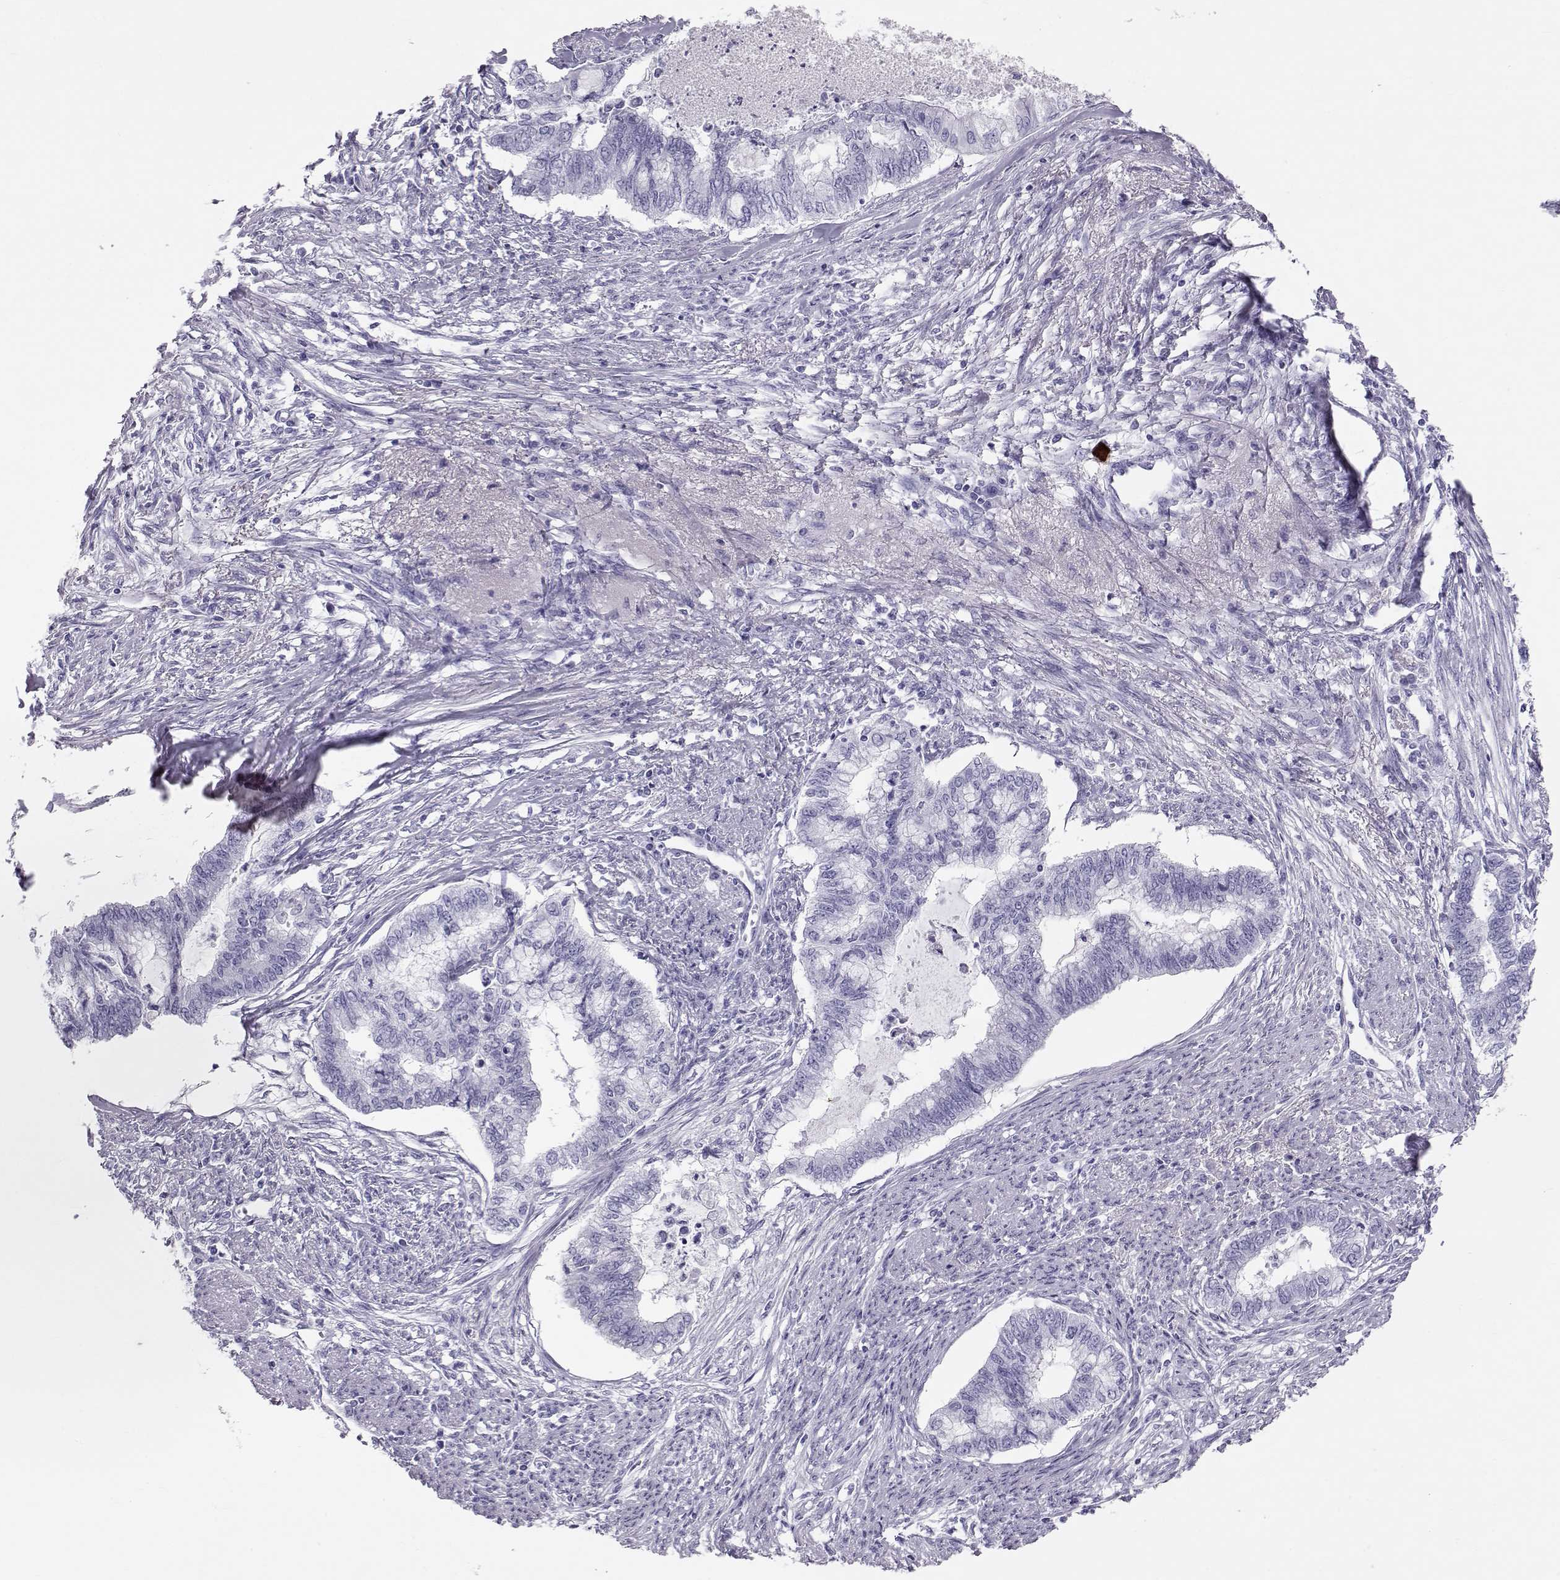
{"staining": {"intensity": "negative", "quantity": "none", "location": "none"}, "tissue": "endometrial cancer", "cell_type": "Tumor cells", "image_type": "cancer", "snomed": [{"axis": "morphology", "description": "Adenocarcinoma, NOS"}, {"axis": "topography", "description": "Endometrium"}], "caption": "A high-resolution micrograph shows immunohistochemistry staining of endometrial cancer (adenocarcinoma), which shows no significant expression in tumor cells.", "gene": "RD3", "patient": {"sex": "female", "age": 79}}